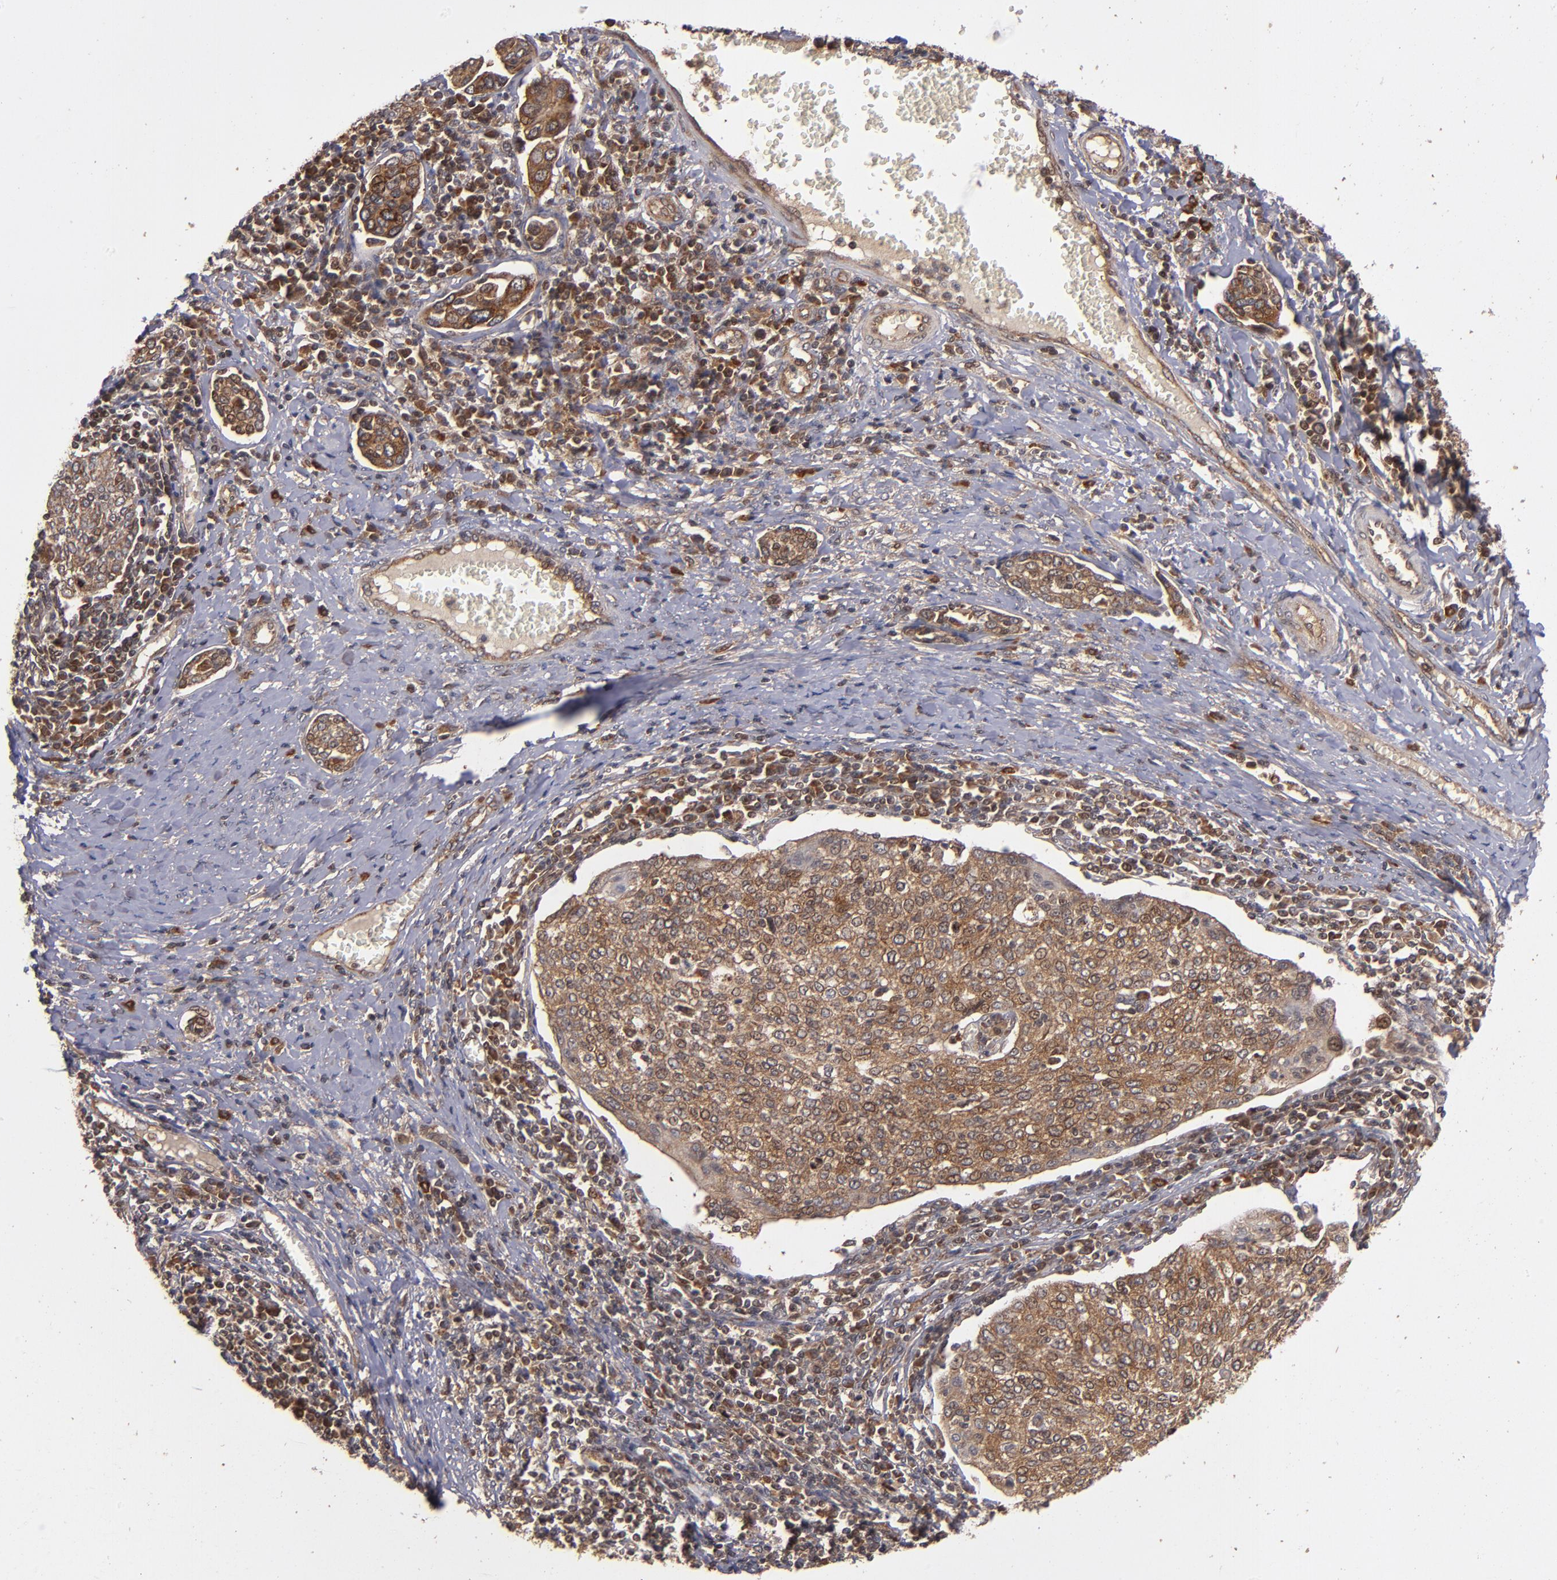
{"staining": {"intensity": "moderate", "quantity": ">75%", "location": "cytoplasmic/membranous"}, "tissue": "cervical cancer", "cell_type": "Tumor cells", "image_type": "cancer", "snomed": [{"axis": "morphology", "description": "Squamous cell carcinoma, NOS"}, {"axis": "topography", "description": "Cervix"}], "caption": "Cervical cancer (squamous cell carcinoma) stained for a protein (brown) displays moderate cytoplasmic/membranous positive positivity in about >75% of tumor cells.", "gene": "BDKRB1", "patient": {"sex": "female", "age": 40}}